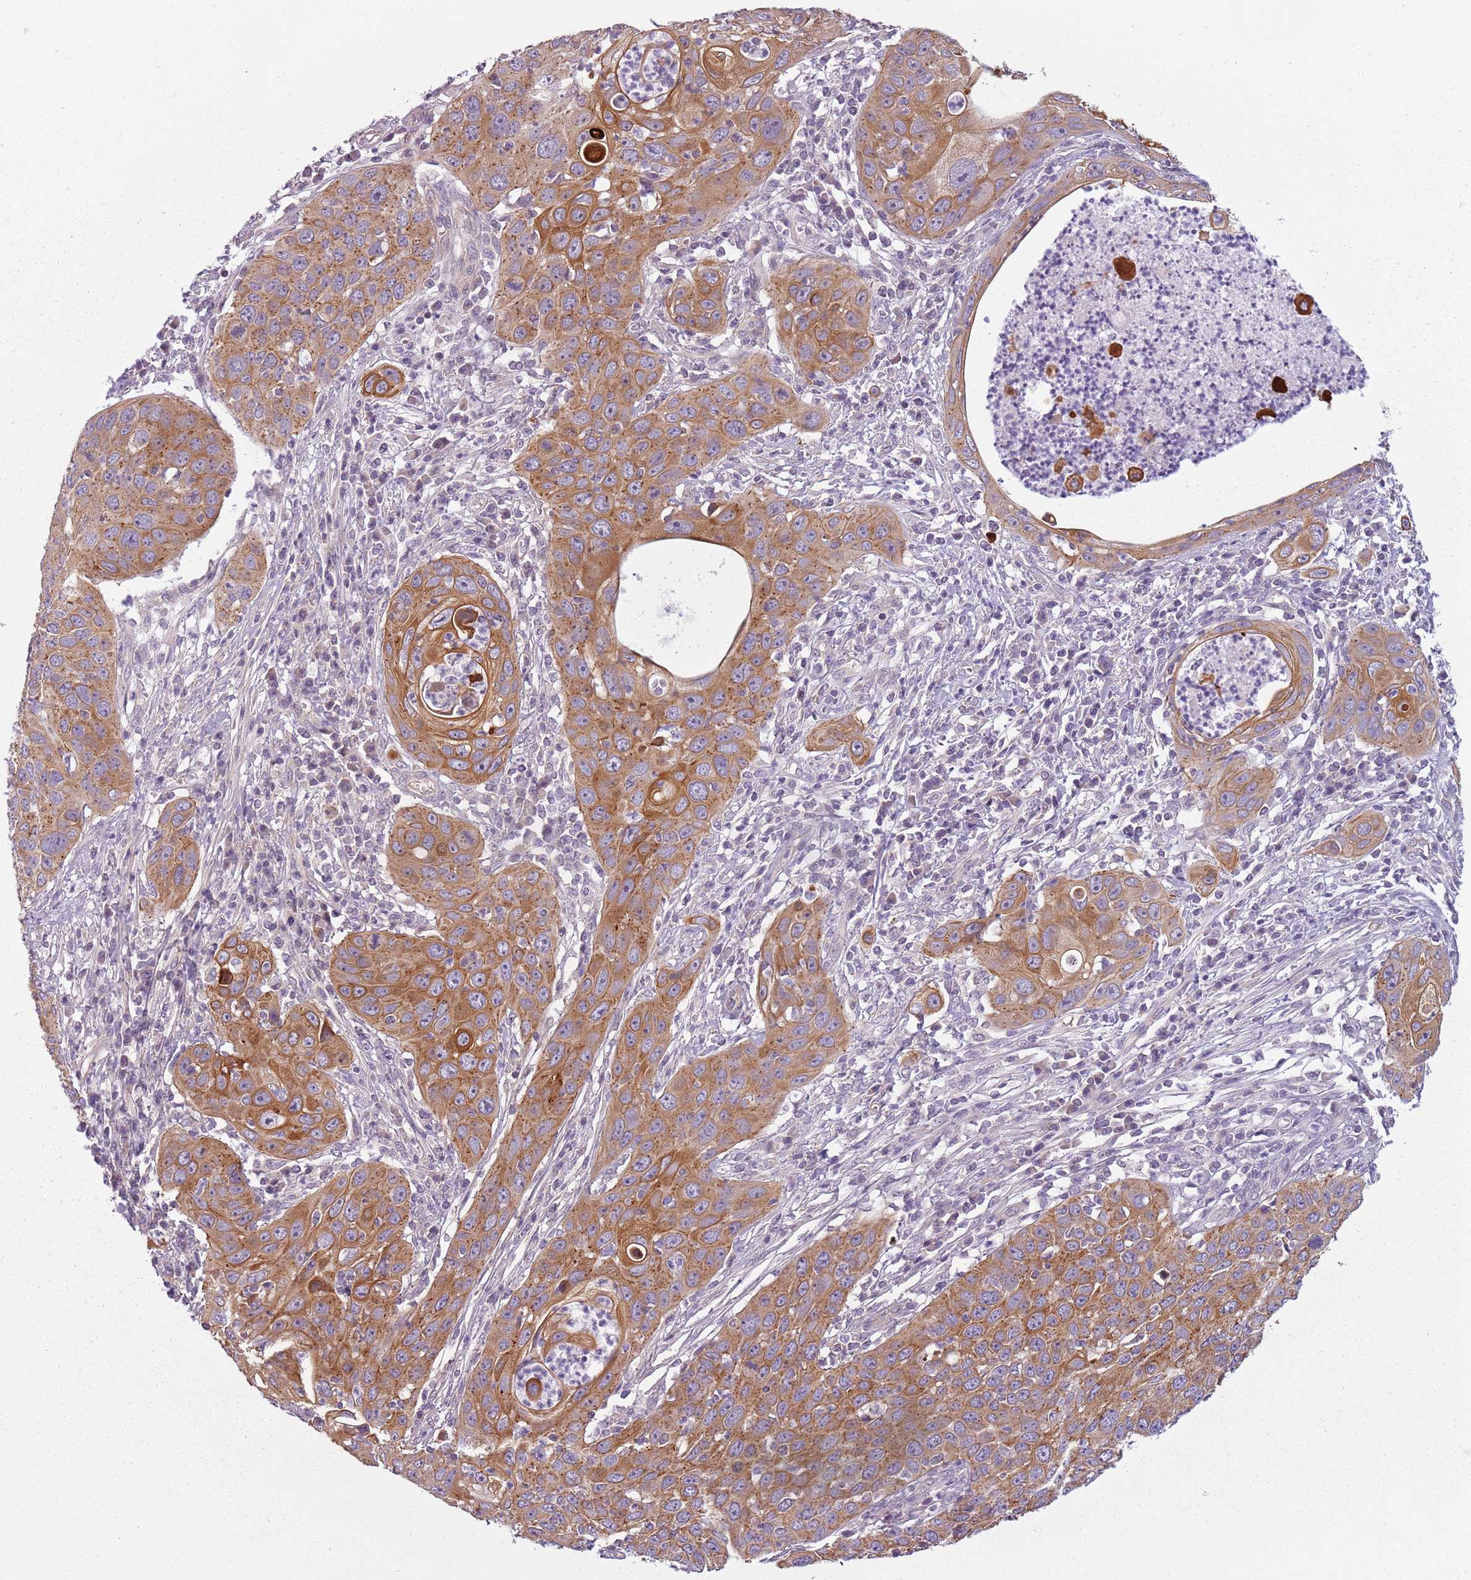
{"staining": {"intensity": "moderate", "quantity": ">75%", "location": "cytoplasmic/membranous"}, "tissue": "cervical cancer", "cell_type": "Tumor cells", "image_type": "cancer", "snomed": [{"axis": "morphology", "description": "Squamous cell carcinoma, NOS"}, {"axis": "topography", "description": "Cervix"}], "caption": "A photomicrograph of human cervical squamous cell carcinoma stained for a protein demonstrates moderate cytoplasmic/membranous brown staining in tumor cells.", "gene": "TLCD2", "patient": {"sex": "female", "age": 36}}